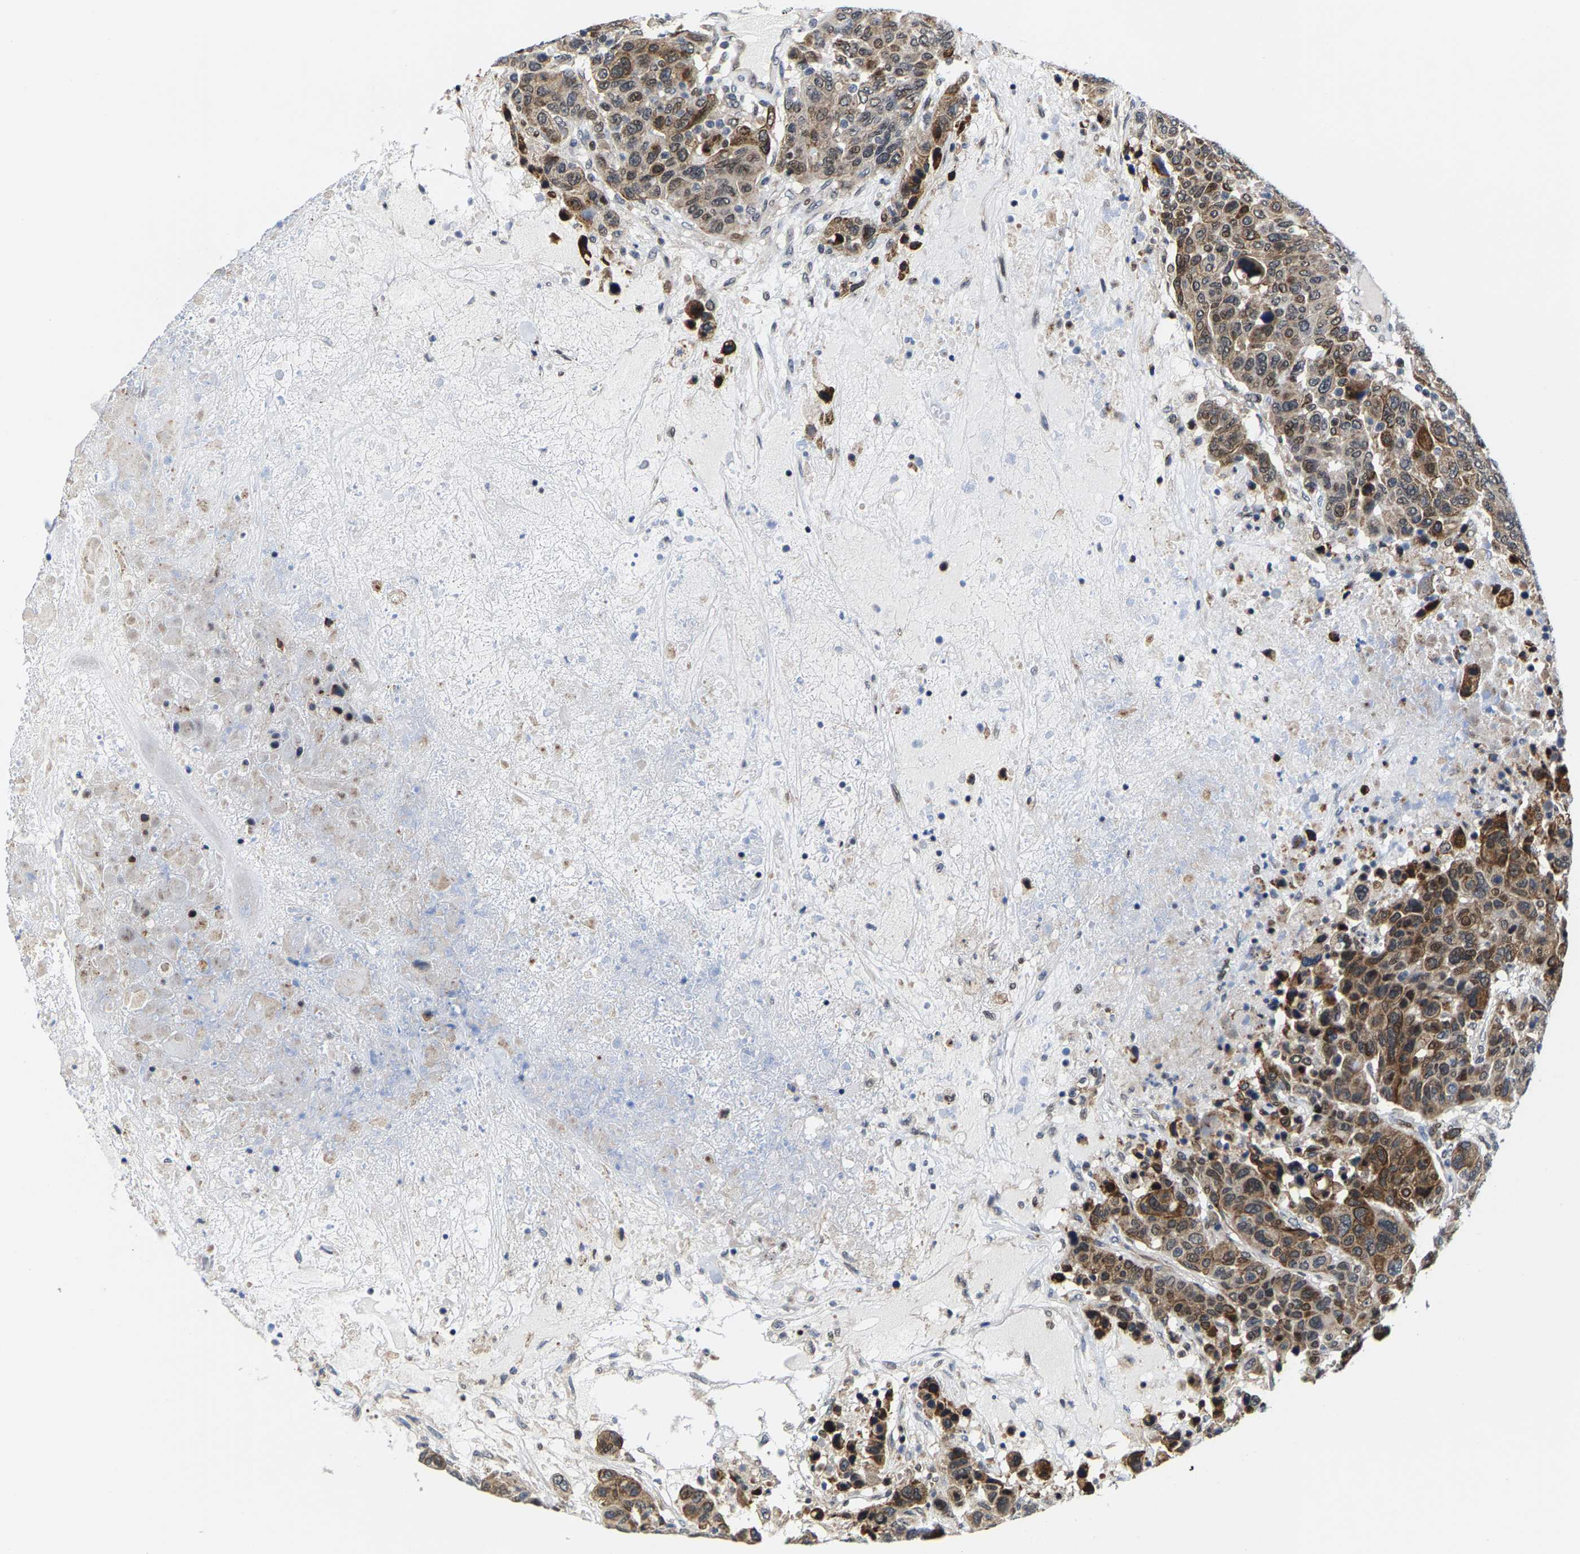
{"staining": {"intensity": "moderate", "quantity": ">75%", "location": "cytoplasmic/membranous"}, "tissue": "breast cancer", "cell_type": "Tumor cells", "image_type": "cancer", "snomed": [{"axis": "morphology", "description": "Duct carcinoma"}, {"axis": "topography", "description": "Breast"}], "caption": "Protein staining of breast intraductal carcinoma tissue displays moderate cytoplasmic/membranous expression in about >75% of tumor cells.", "gene": "GTPBP10", "patient": {"sex": "female", "age": 37}}